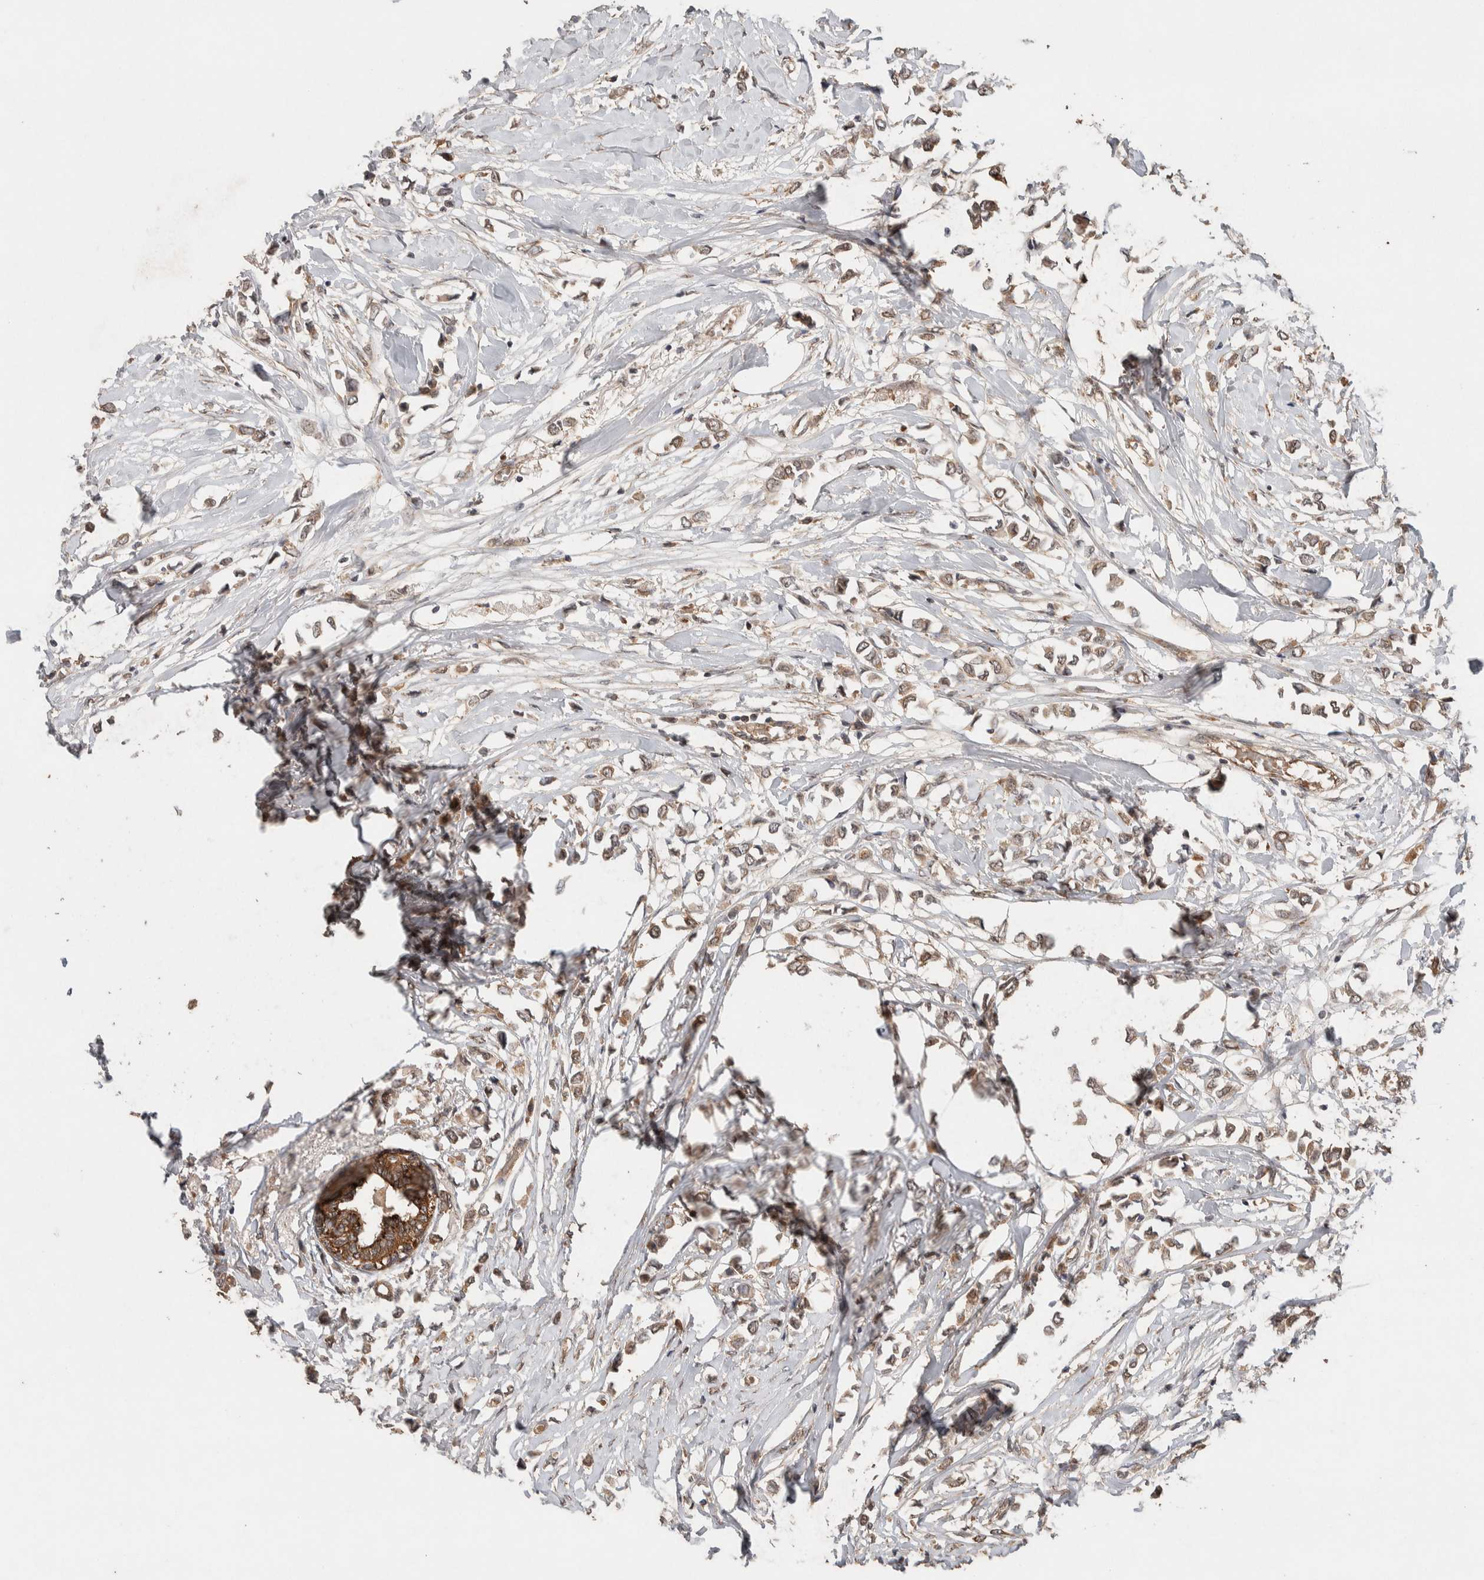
{"staining": {"intensity": "weak", "quantity": ">75%", "location": "cytoplasmic/membranous"}, "tissue": "breast cancer", "cell_type": "Tumor cells", "image_type": "cancer", "snomed": [{"axis": "morphology", "description": "Lobular carcinoma"}, {"axis": "topography", "description": "Breast"}], "caption": "Breast cancer (lobular carcinoma) stained with a brown dye exhibits weak cytoplasmic/membranous positive expression in about >75% of tumor cells.", "gene": "KCNJ5", "patient": {"sex": "female", "age": 51}}